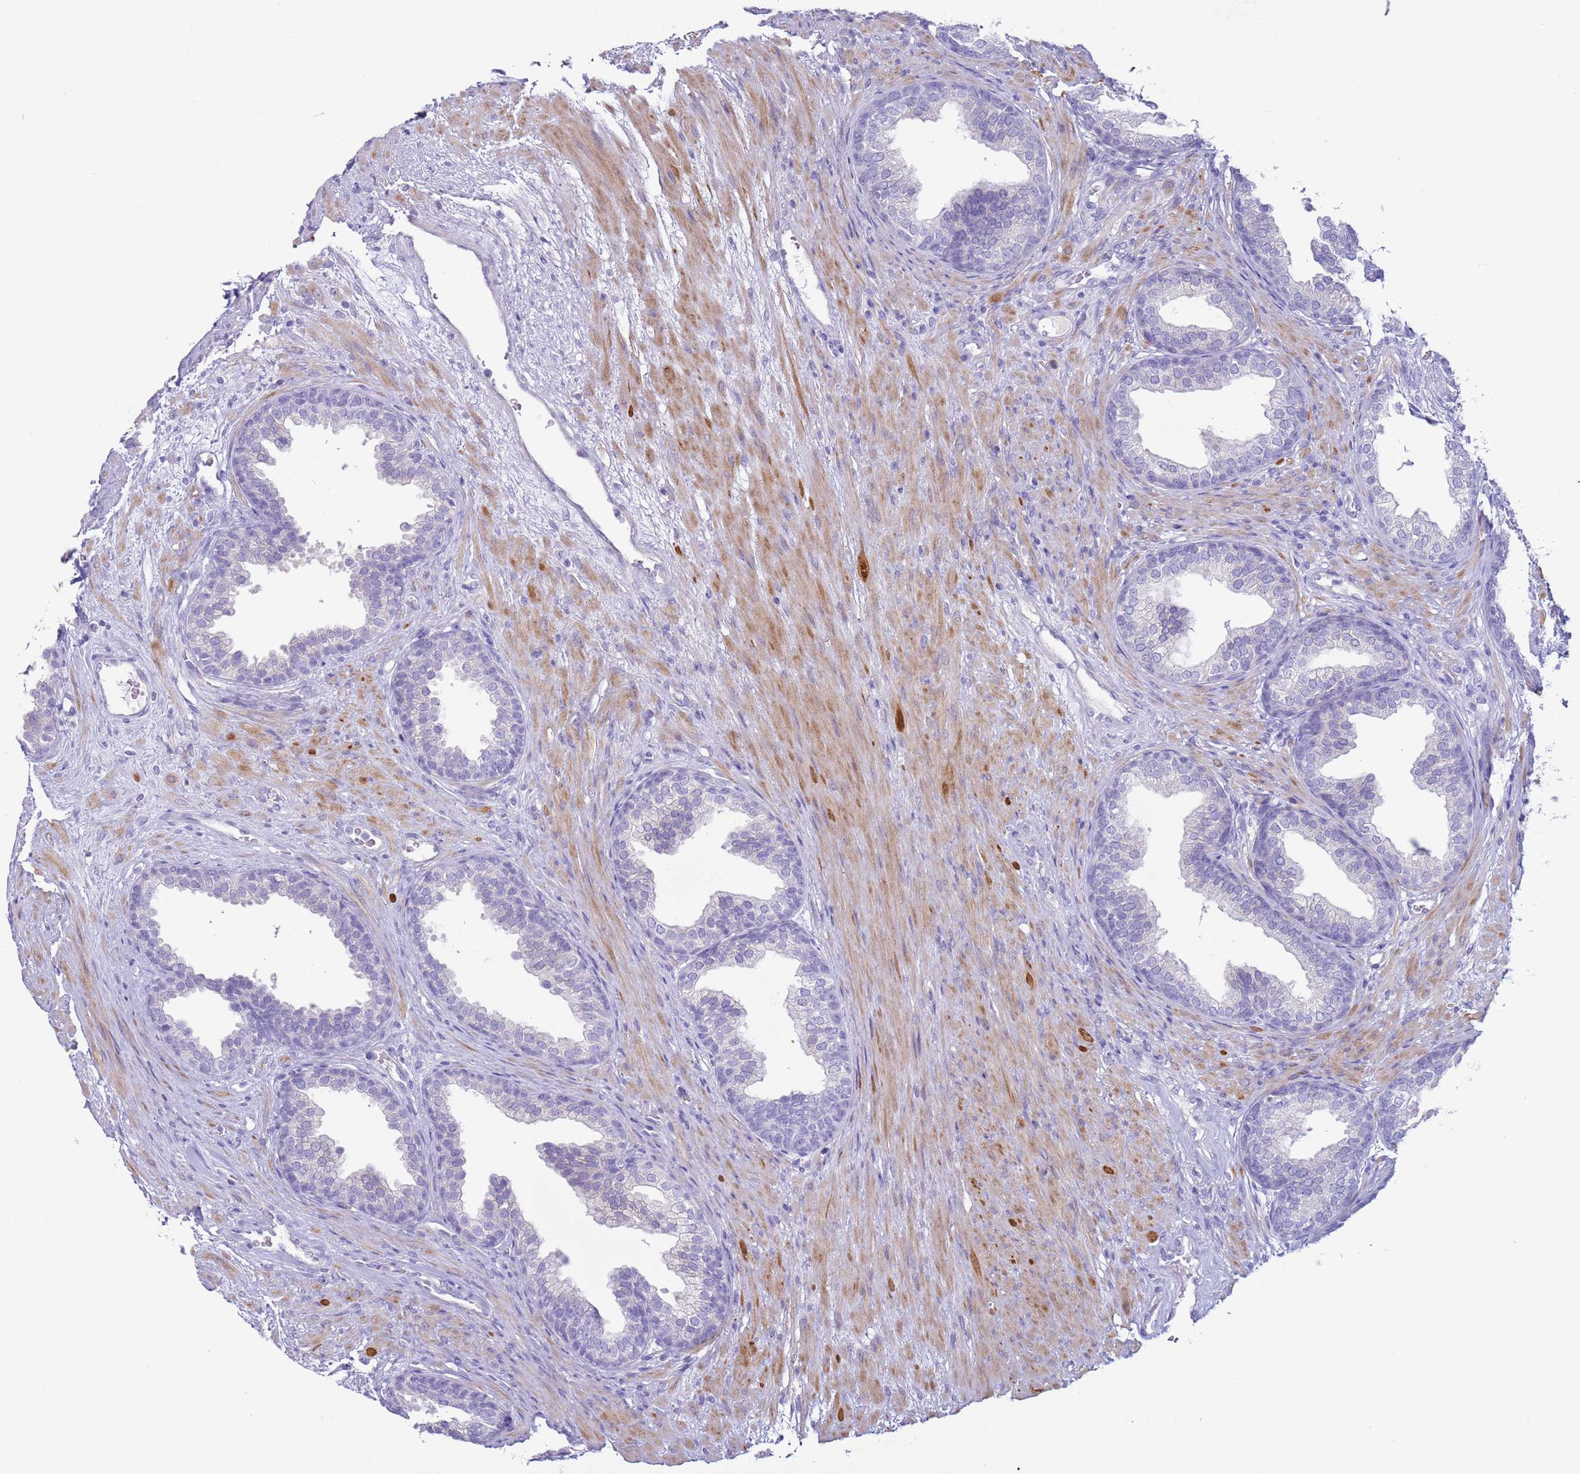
{"staining": {"intensity": "negative", "quantity": "none", "location": "none"}, "tissue": "prostate", "cell_type": "Glandular cells", "image_type": "normal", "snomed": [{"axis": "morphology", "description": "Normal tissue, NOS"}, {"axis": "topography", "description": "Prostate"}], "caption": "The photomicrograph shows no staining of glandular cells in normal prostate.", "gene": "NPAP1", "patient": {"sex": "male", "age": 76}}